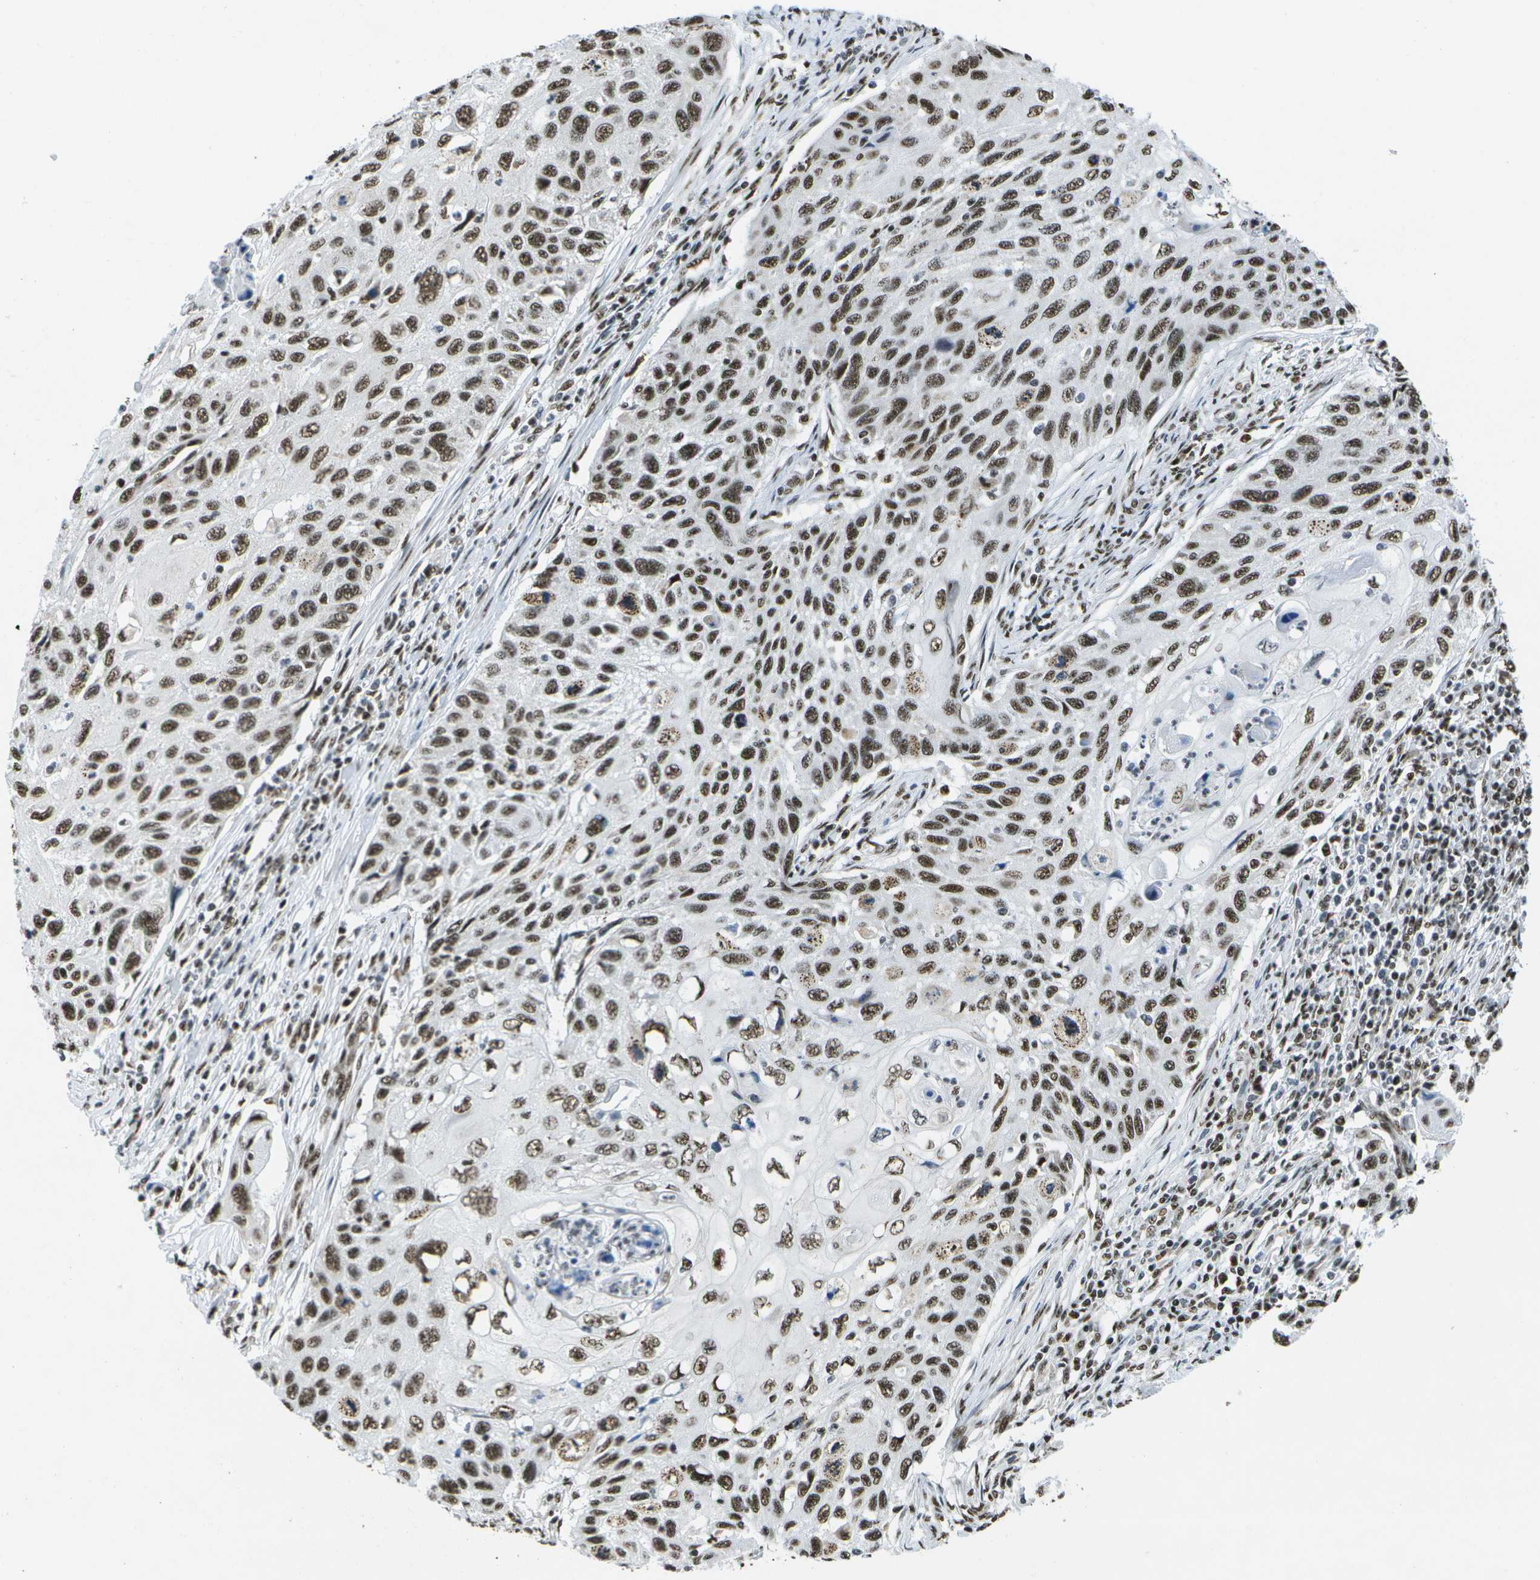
{"staining": {"intensity": "strong", "quantity": ">75%", "location": "nuclear"}, "tissue": "cervical cancer", "cell_type": "Tumor cells", "image_type": "cancer", "snomed": [{"axis": "morphology", "description": "Squamous cell carcinoma, NOS"}, {"axis": "topography", "description": "Cervix"}], "caption": "A brown stain highlights strong nuclear positivity of a protein in cervical cancer tumor cells.", "gene": "NSRP1", "patient": {"sex": "female", "age": 70}}